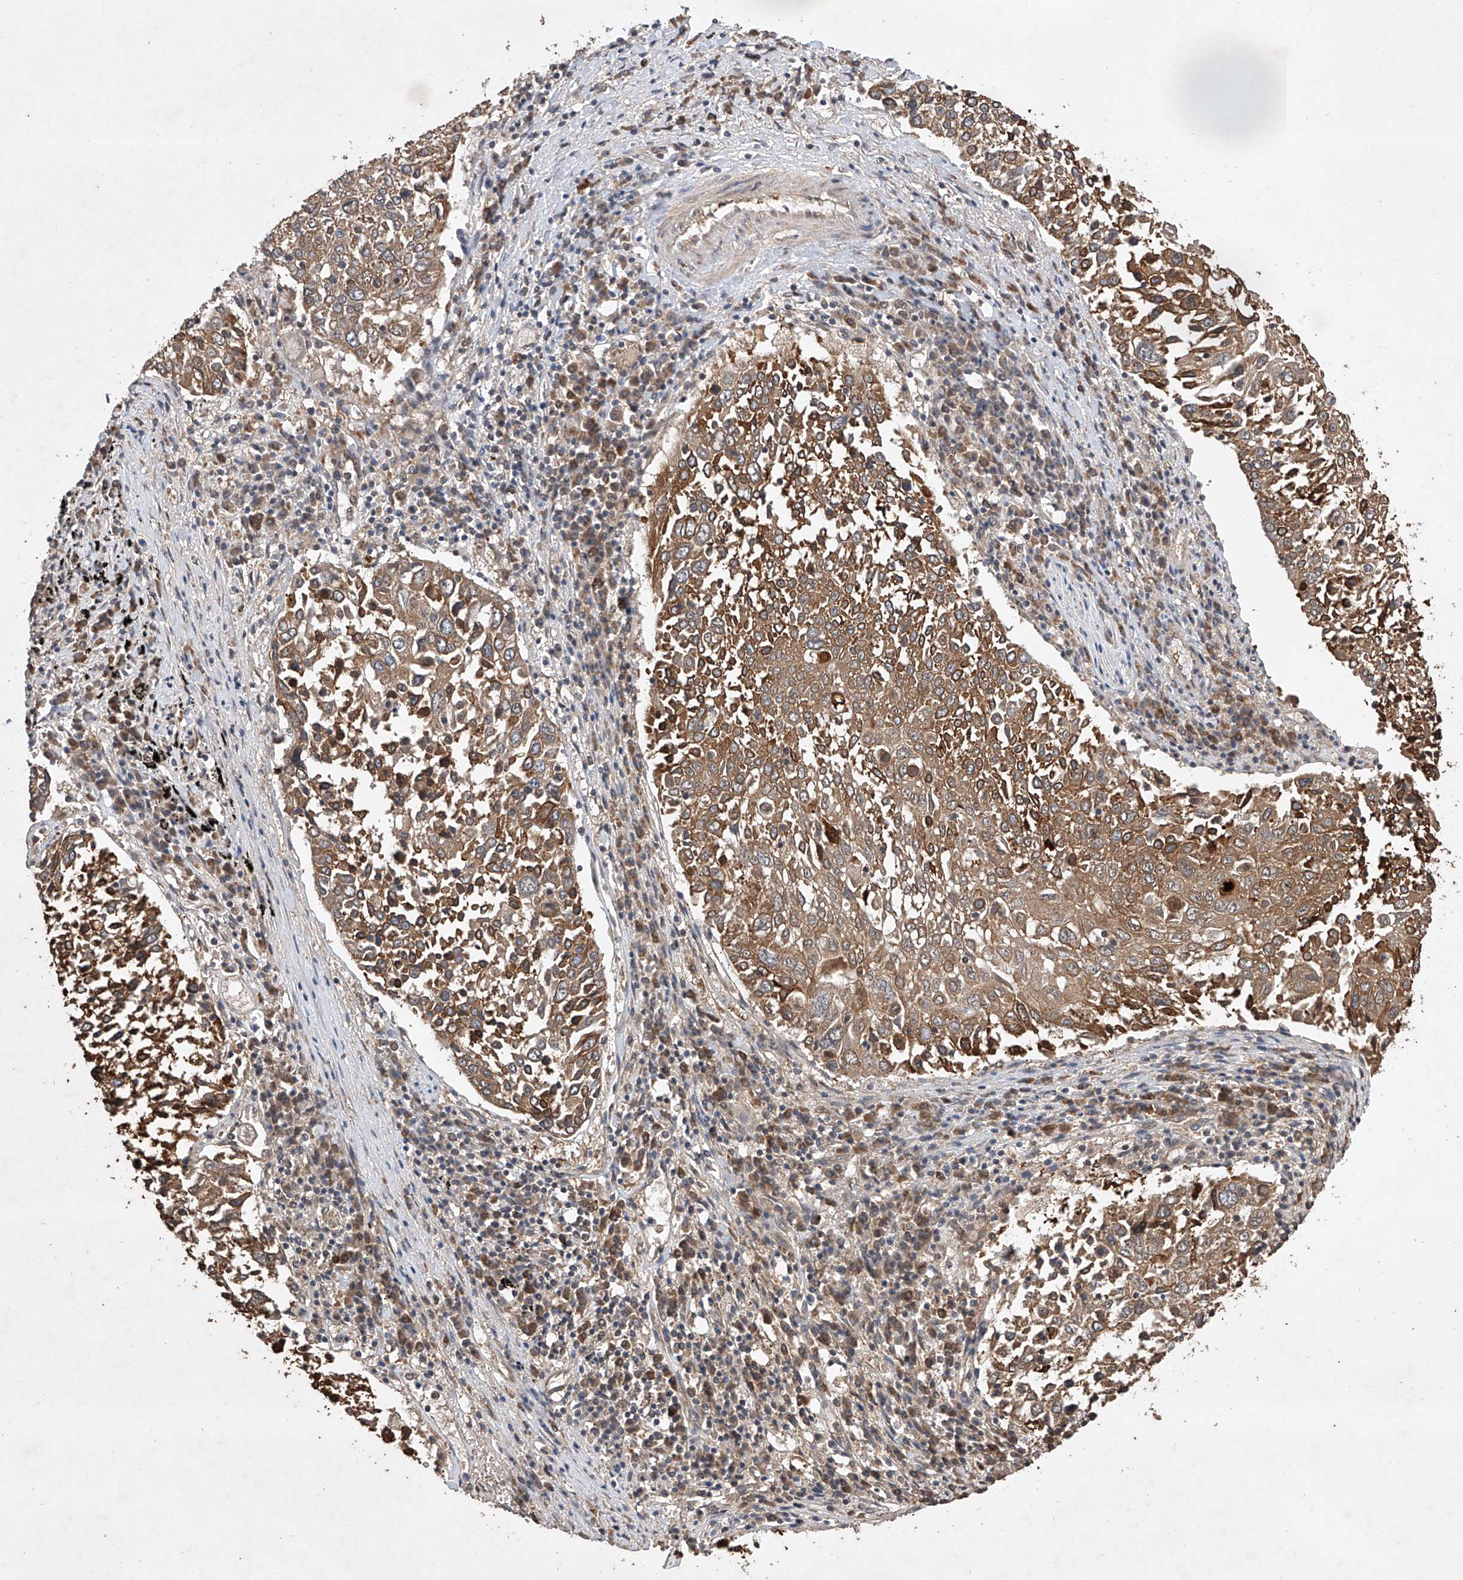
{"staining": {"intensity": "moderate", "quantity": ">75%", "location": "cytoplasmic/membranous"}, "tissue": "lung cancer", "cell_type": "Tumor cells", "image_type": "cancer", "snomed": [{"axis": "morphology", "description": "Squamous cell carcinoma, NOS"}, {"axis": "topography", "description": "Lung"}], "caption": "Squamous cell carcinoma (lung) stained for a protein (brown) shows moderate cytoplasmic/membranous positive staining in about >75% of tumor cells.", "gene": "LURAP1", "patient": {"sex": "male", "age": 65}}